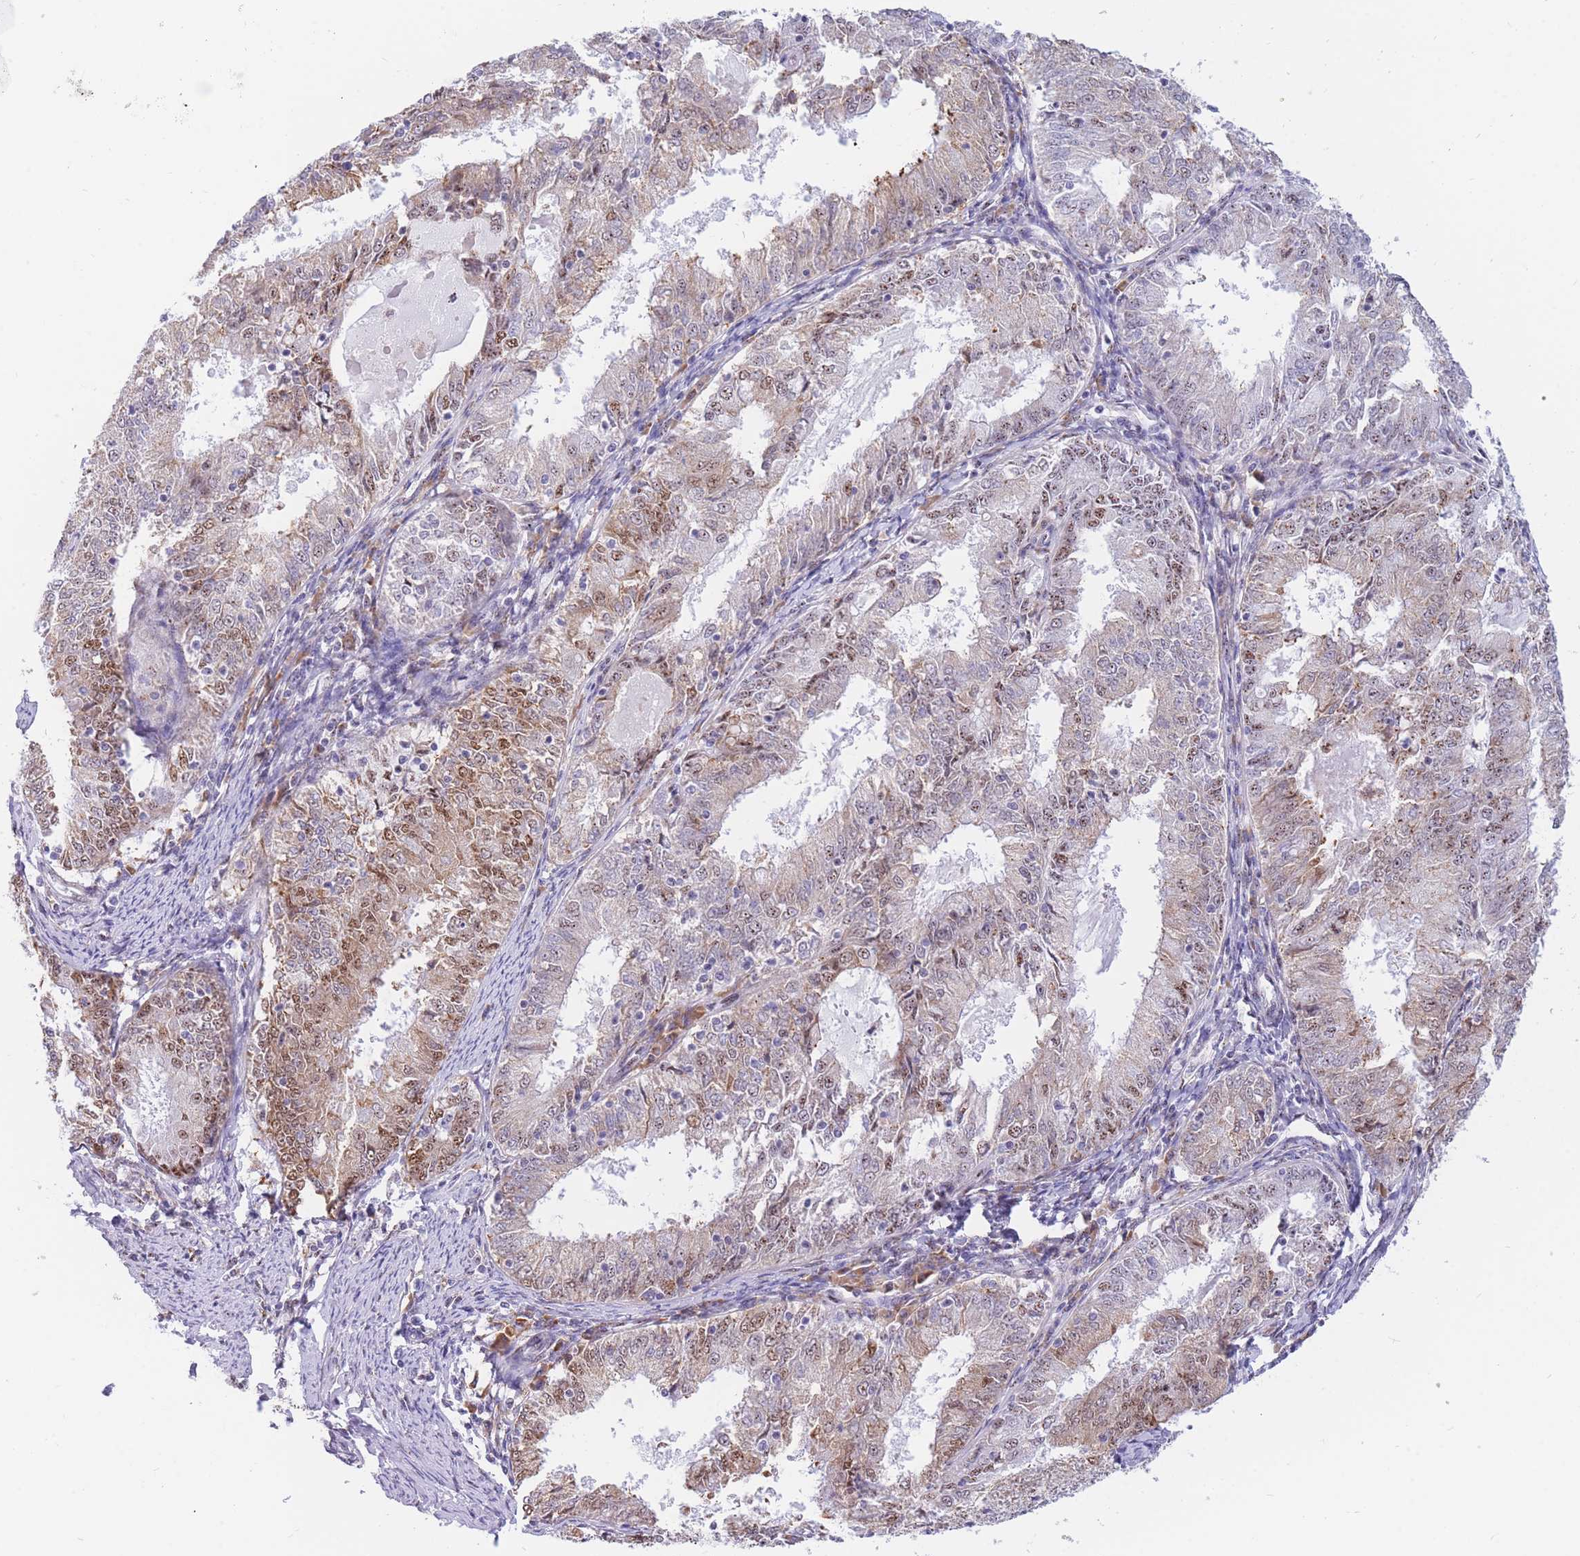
{"staining": {"intensity": "moderate", "quantity": ">75%", "location": "cytoplasmic/membranous,nuclear"}, "tissue": "endometrial cancer", "cell_type": "Tumor cells", "image_type": "cancer", "snomed": [{"axis": "morphology", "description": "Adenocarcinoma, NOS"}, {"axis": "topography", "description": "Endometrium"}], "caption": "This is an image of immunohistochemistry staining of adenocarcinoma (endometrial), which shows moderate positivity in the cytoplasmic/membranous and nuclear of tumor cells.", "gene": "FAM153A", "patient": {"sex": "female", "age": 57}}